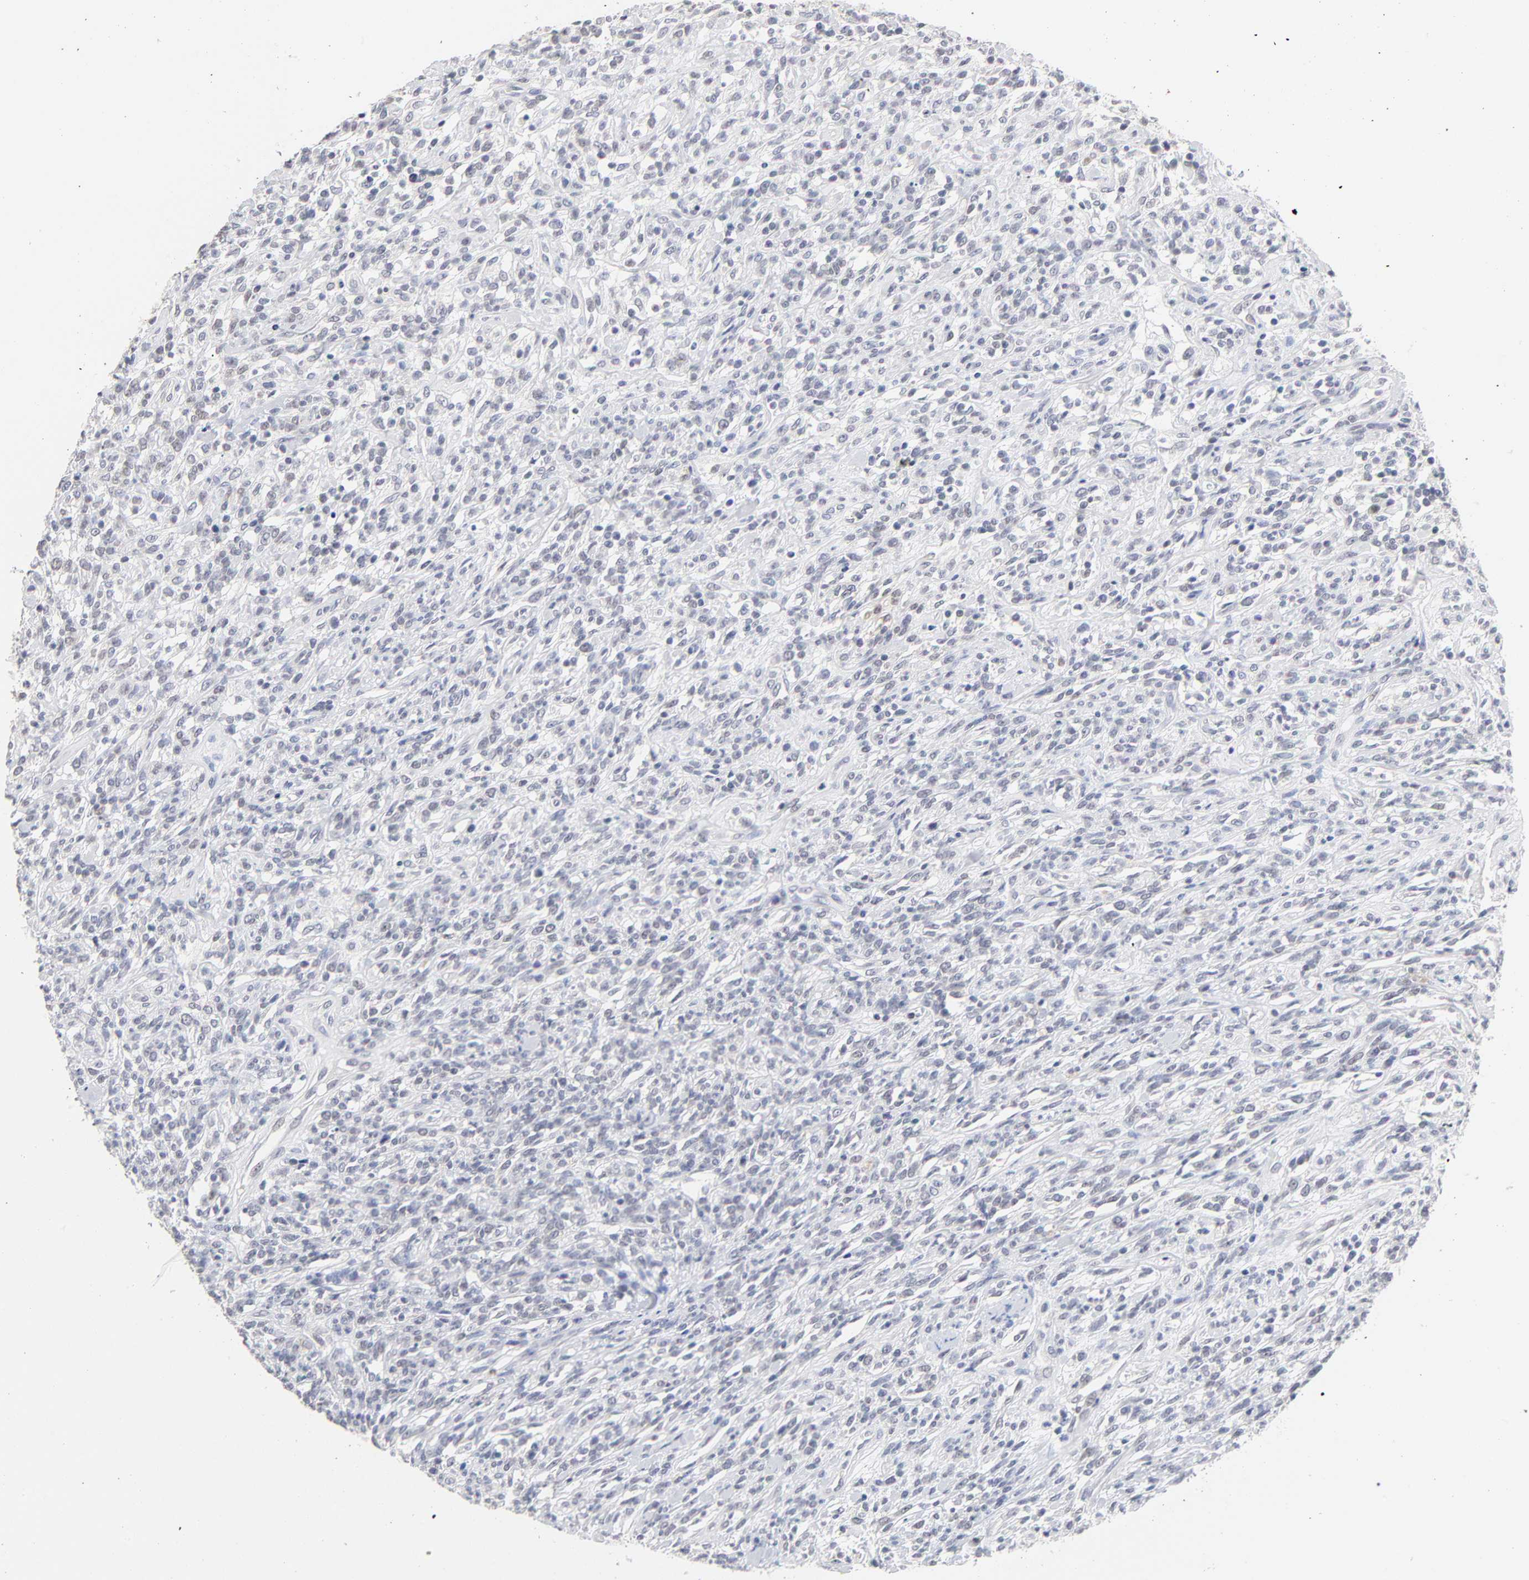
{"staining": {"intensity": "negative", "quantity": "none", "location": "none"}, "tissue": "lymphoma", "cell_type": "Tumor cells", "image_type": "cancer", "snomed": [{"axis": "morphology", "description": "Malignant lymphoma, non-Hodgkin's type, High grade"}, {"axis": "topography", "description": "Lymph node"}], "caption": "A micrograph of high-grade malignant lymphoma, non-Hodgkin's type stained for a protein reveals no brown staining in tumor cells. The staining is performed using DAB (3,3'-diaminobenzidine) brown chromogen with nuclei counter-stained in using hematoxylin.", "gene": "ORC2", "patient": {"sex": "female", "age": 73}}